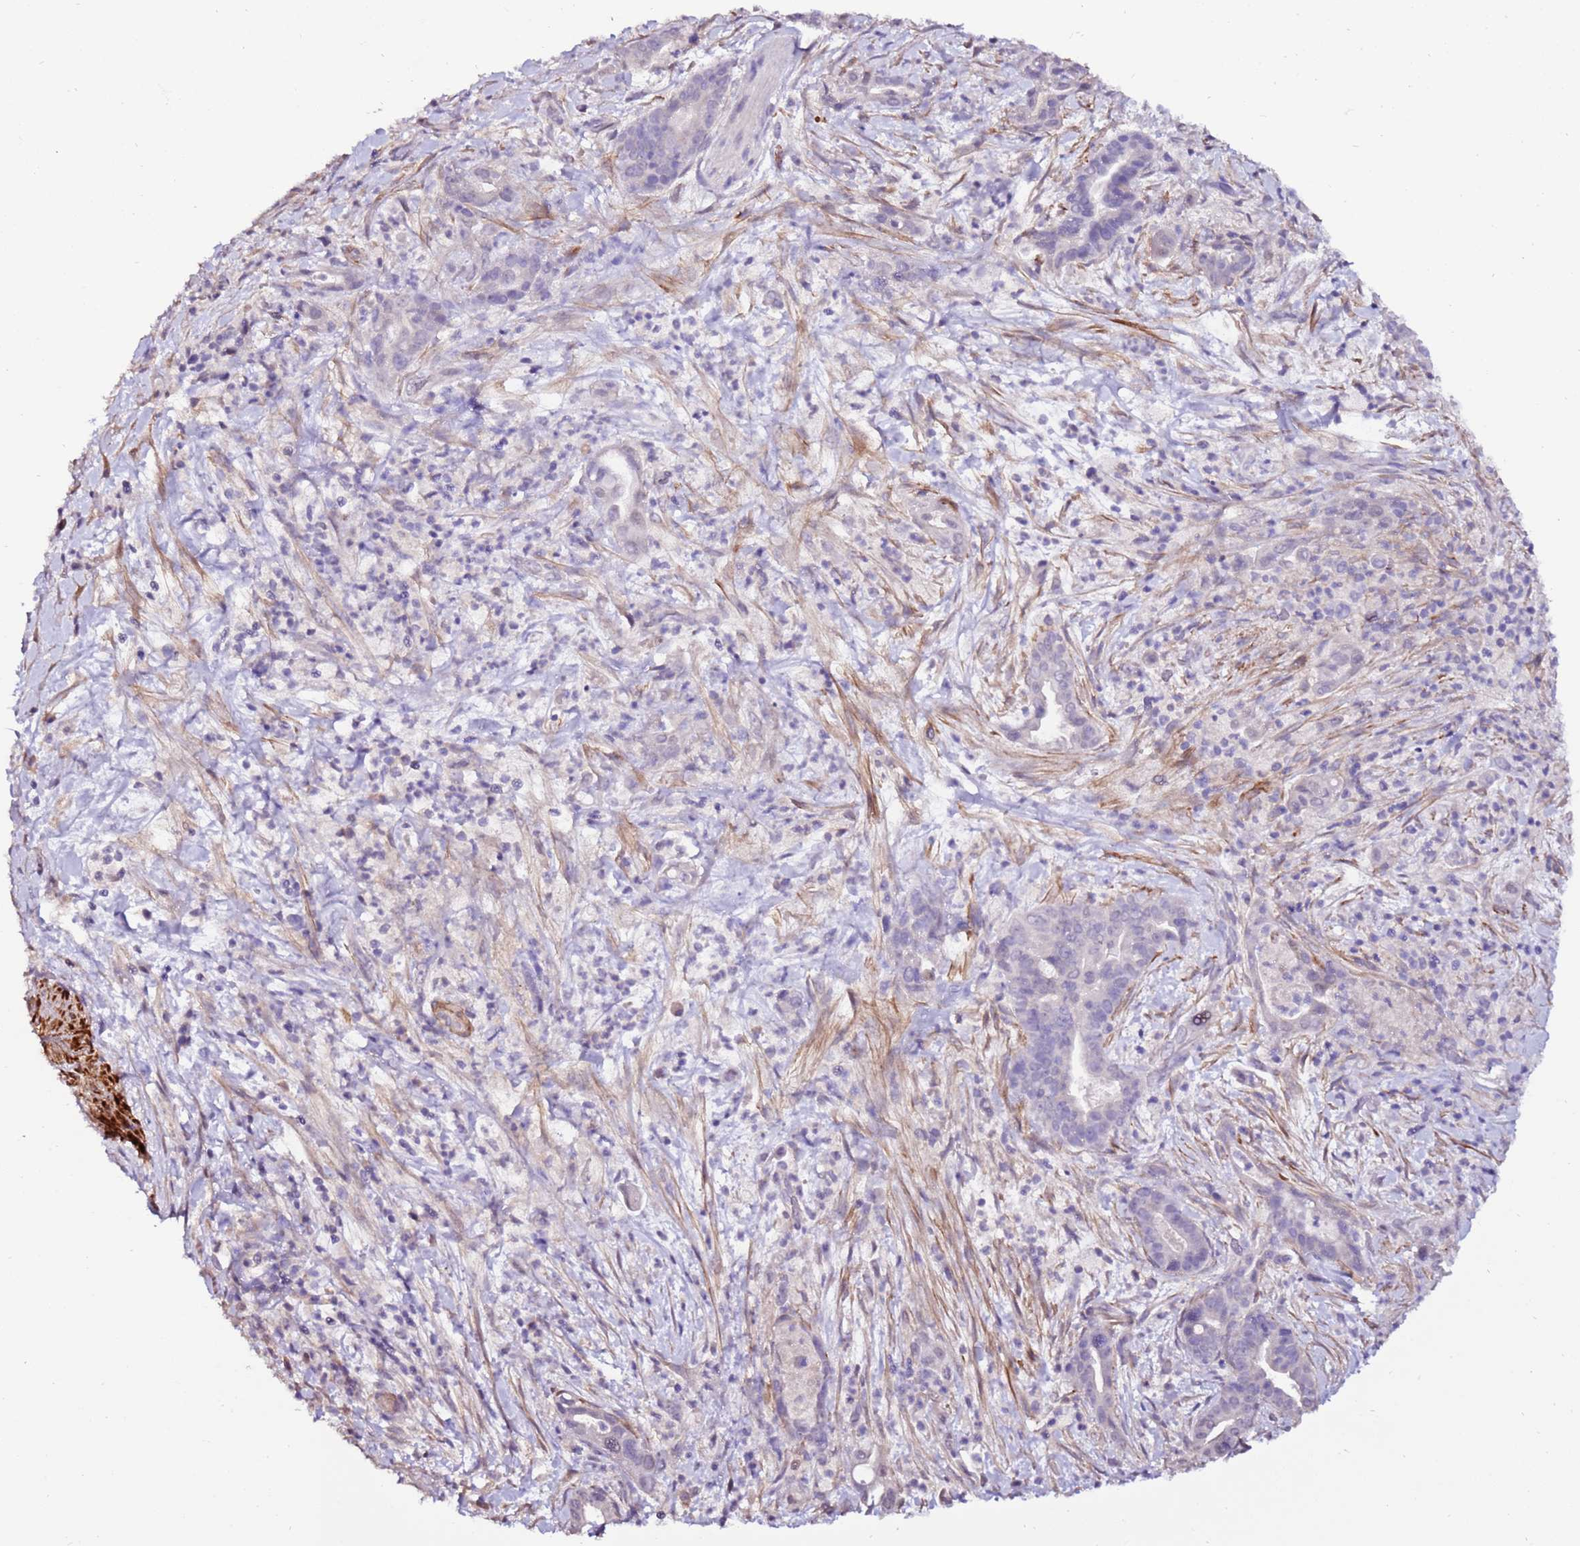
{"staining": {"intensity": "negative", "quantity": "none", "location": "none"}, "tissue": "pancreatic cancer", "cell_type": "Tumor cells", "image_type": "cancer", "snomed": [{"axis": "morphology", "description": "Adenocarcinoma, NOS"}, {"axis": "topography", "description": "Pancreas"}], "caption": "IHC of pancreatic cancer exhibits no expression in tumor cells.", "gene": "ART5", "patient": {"sex": "female", "age": 77}}